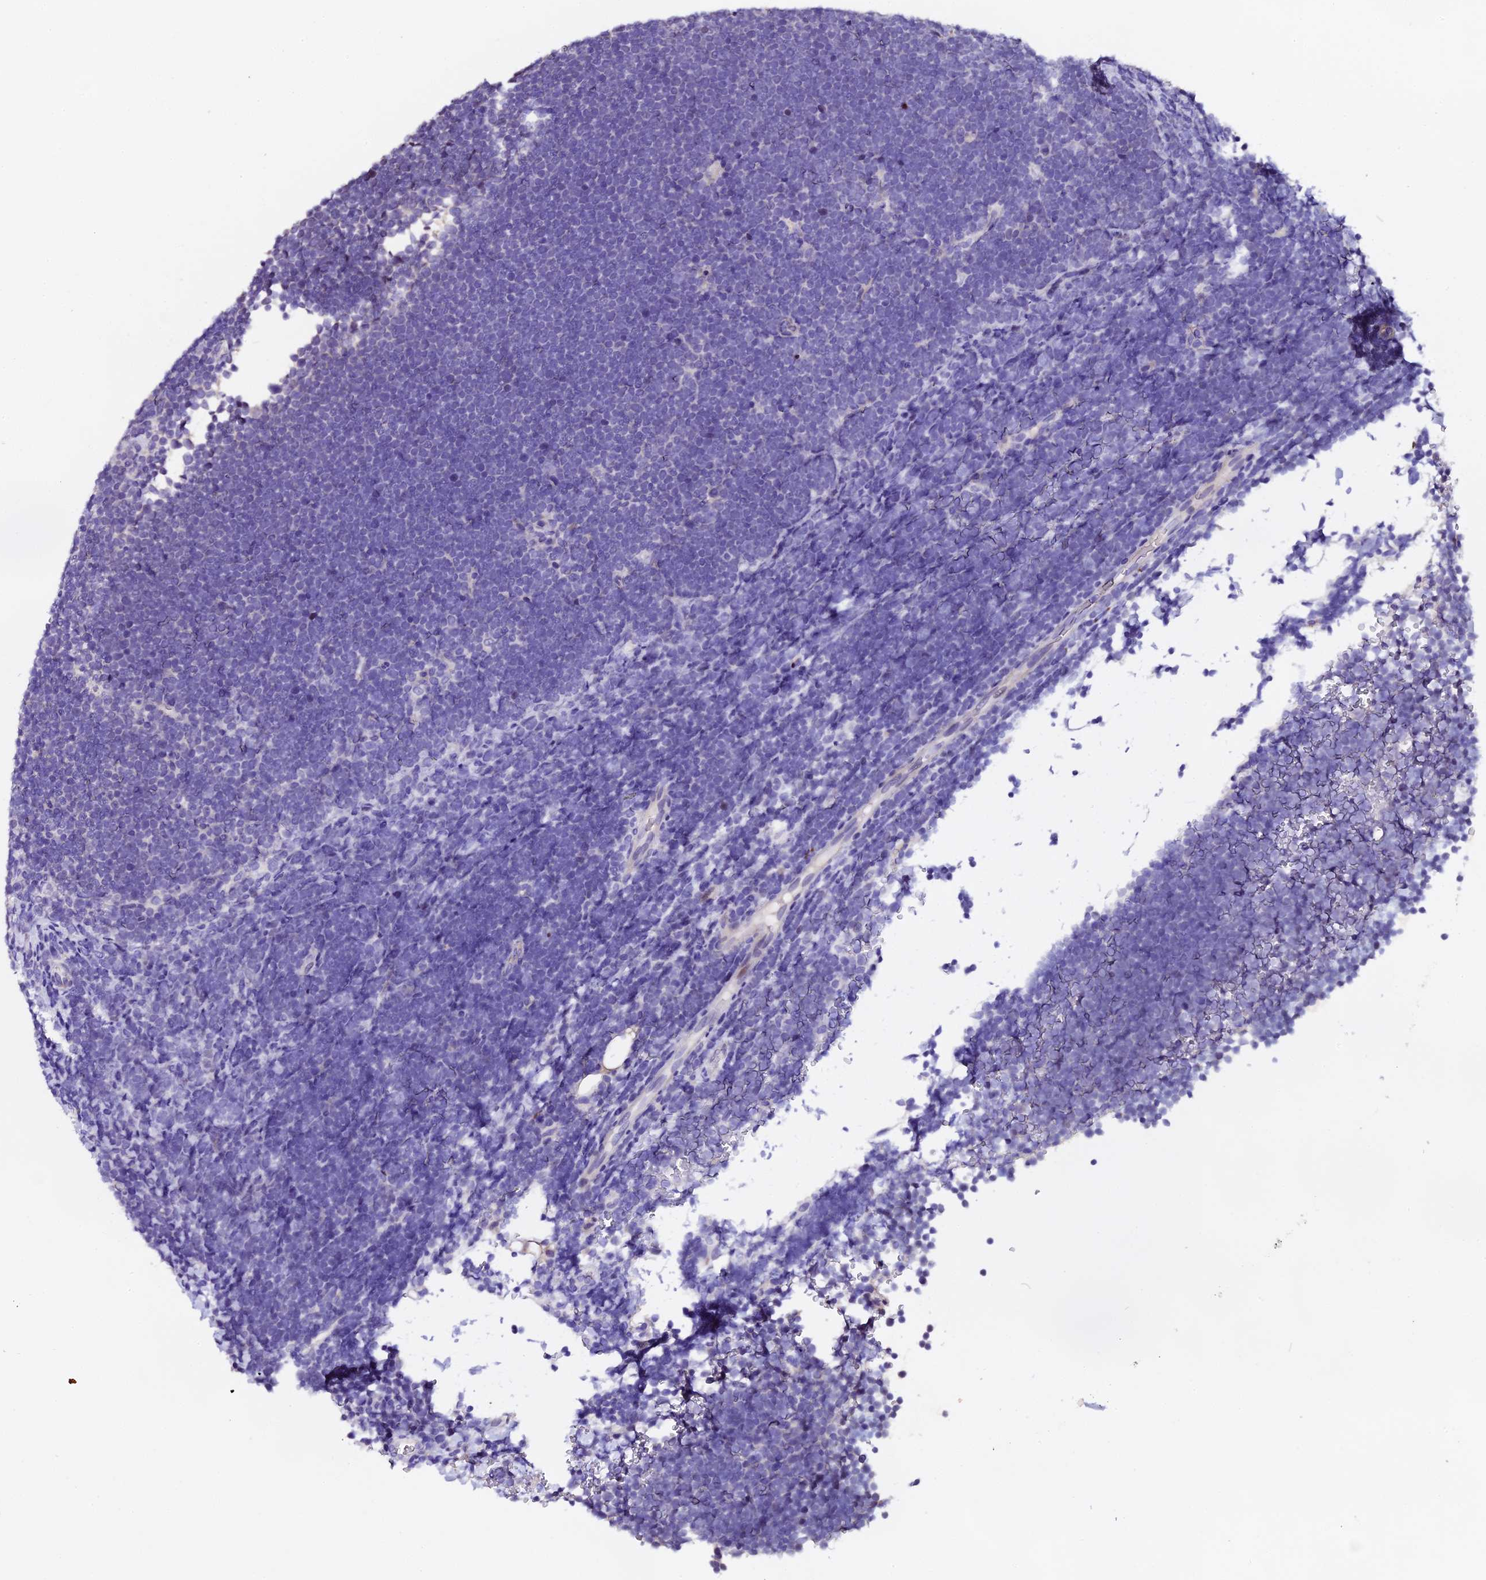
{"staining": {"intensity": "negative", "quantity": "none", "location": "none"}, "tissue": "lymphoma", "cell_type": "Tumor cells", "image_type": "cancer", "snomed": [{"axis": "morphology", "description": "Malignant lymphoma, non-Hodgkin's type, High grade"}, {"axis": "topography", "description": "Lymph node"}], "caption": "DAB immunohistochemical staining of human malignant lymphoma, non-Hodgkin's type (high-grade) demonstrates no significant positivity in tumor cells.", "gene": "FBXW9", "patient": {"sex": "male", "age": 13}}